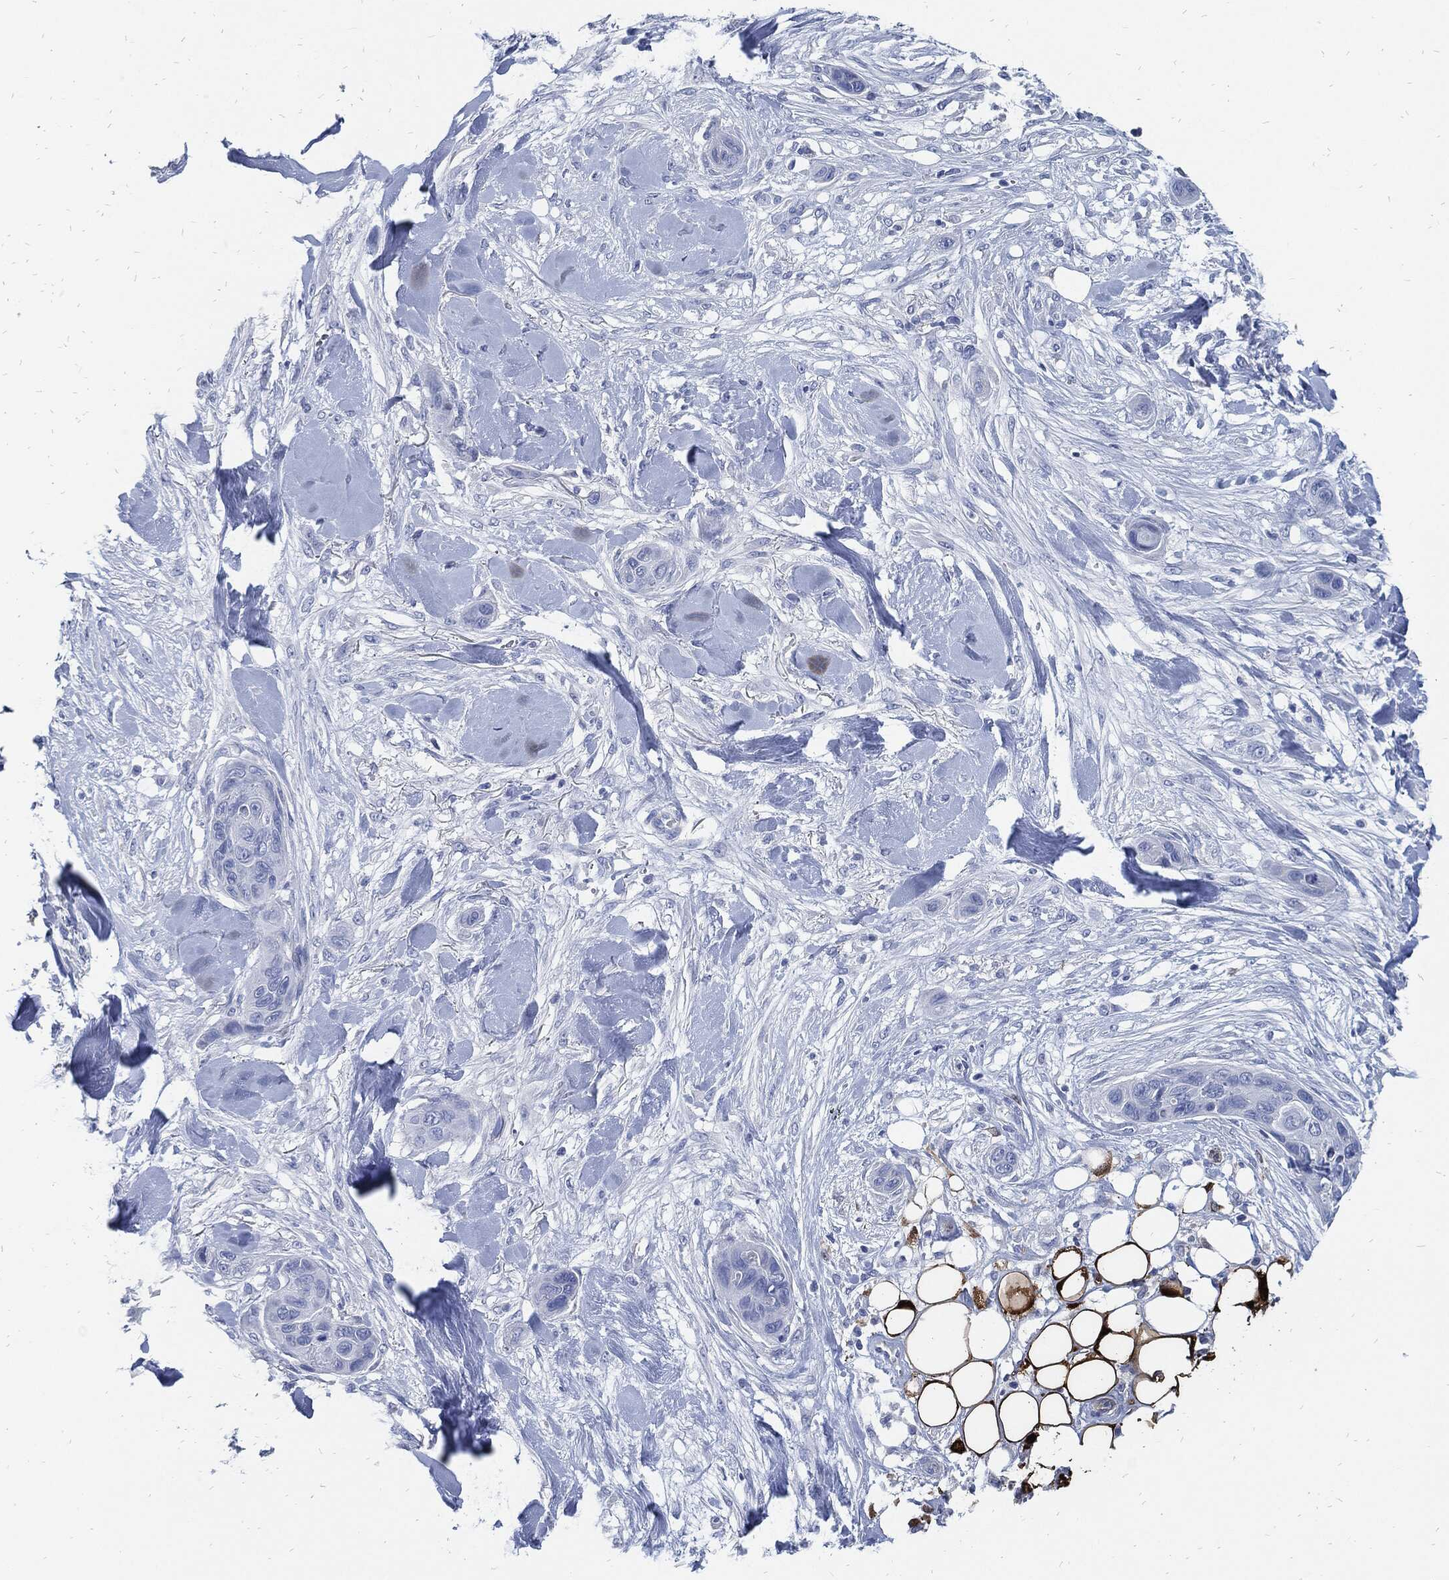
{"staining": {"intensity": "negative", "quantity": "none", "location": "none"}, "tissue": "skin cancer", "cell_type": "Tumor cells", "image_type": "cancer", "snomed": [{"axis": "morphology", "description": "Squamous cell carcinoma, NOS"}, {"axis": "topography", "description": "Skin"}], "caption": "Image shows no significant protein positivity in tumor cells of skin squamous cell carcinoma.", "gene": "FABP4", "patient": {"sex": "male", "age": 78}}